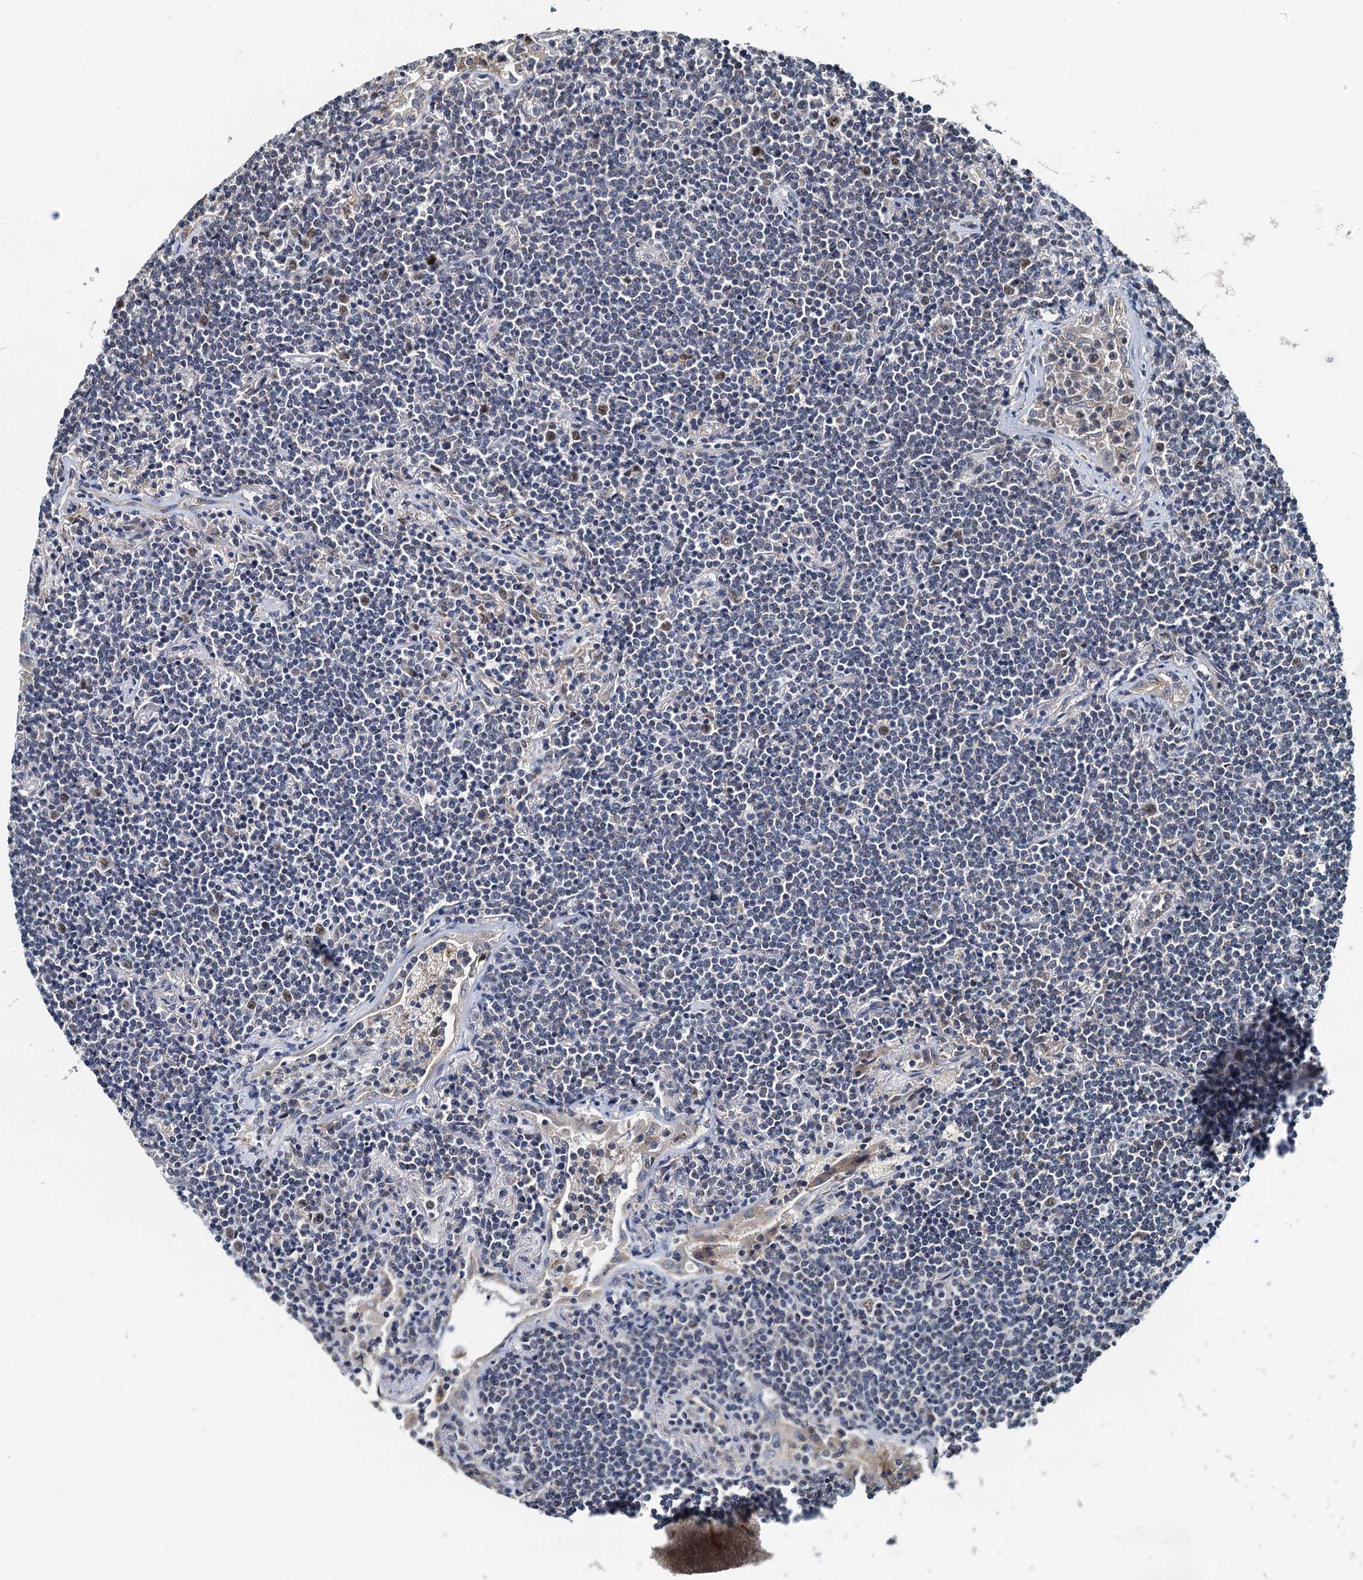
{"staining": {"intensity": "negative", "quantity": "none", "location": "none"}, "tissue": "lymphoma", "cell_type": "Tumor cells", "image_type": "cancer", "snomed": [{"axis": "morphology", "description": "Malignant lymphoma, non-Hodgkin's type, Low grade"}, {"axis": "topography", "description": "Lung"}], "caption": "DAB (3,3'-diaminobenzidine) immunohistochemical staining of human lymphoma displays no significant expression in tumor cells. (DAB (3,3'-diaminobenzidine) IHC visualized using brightfield microscopy, high magnification).", "gene": "MCMBP", "patient": {"sex": "female", "age": 71}}